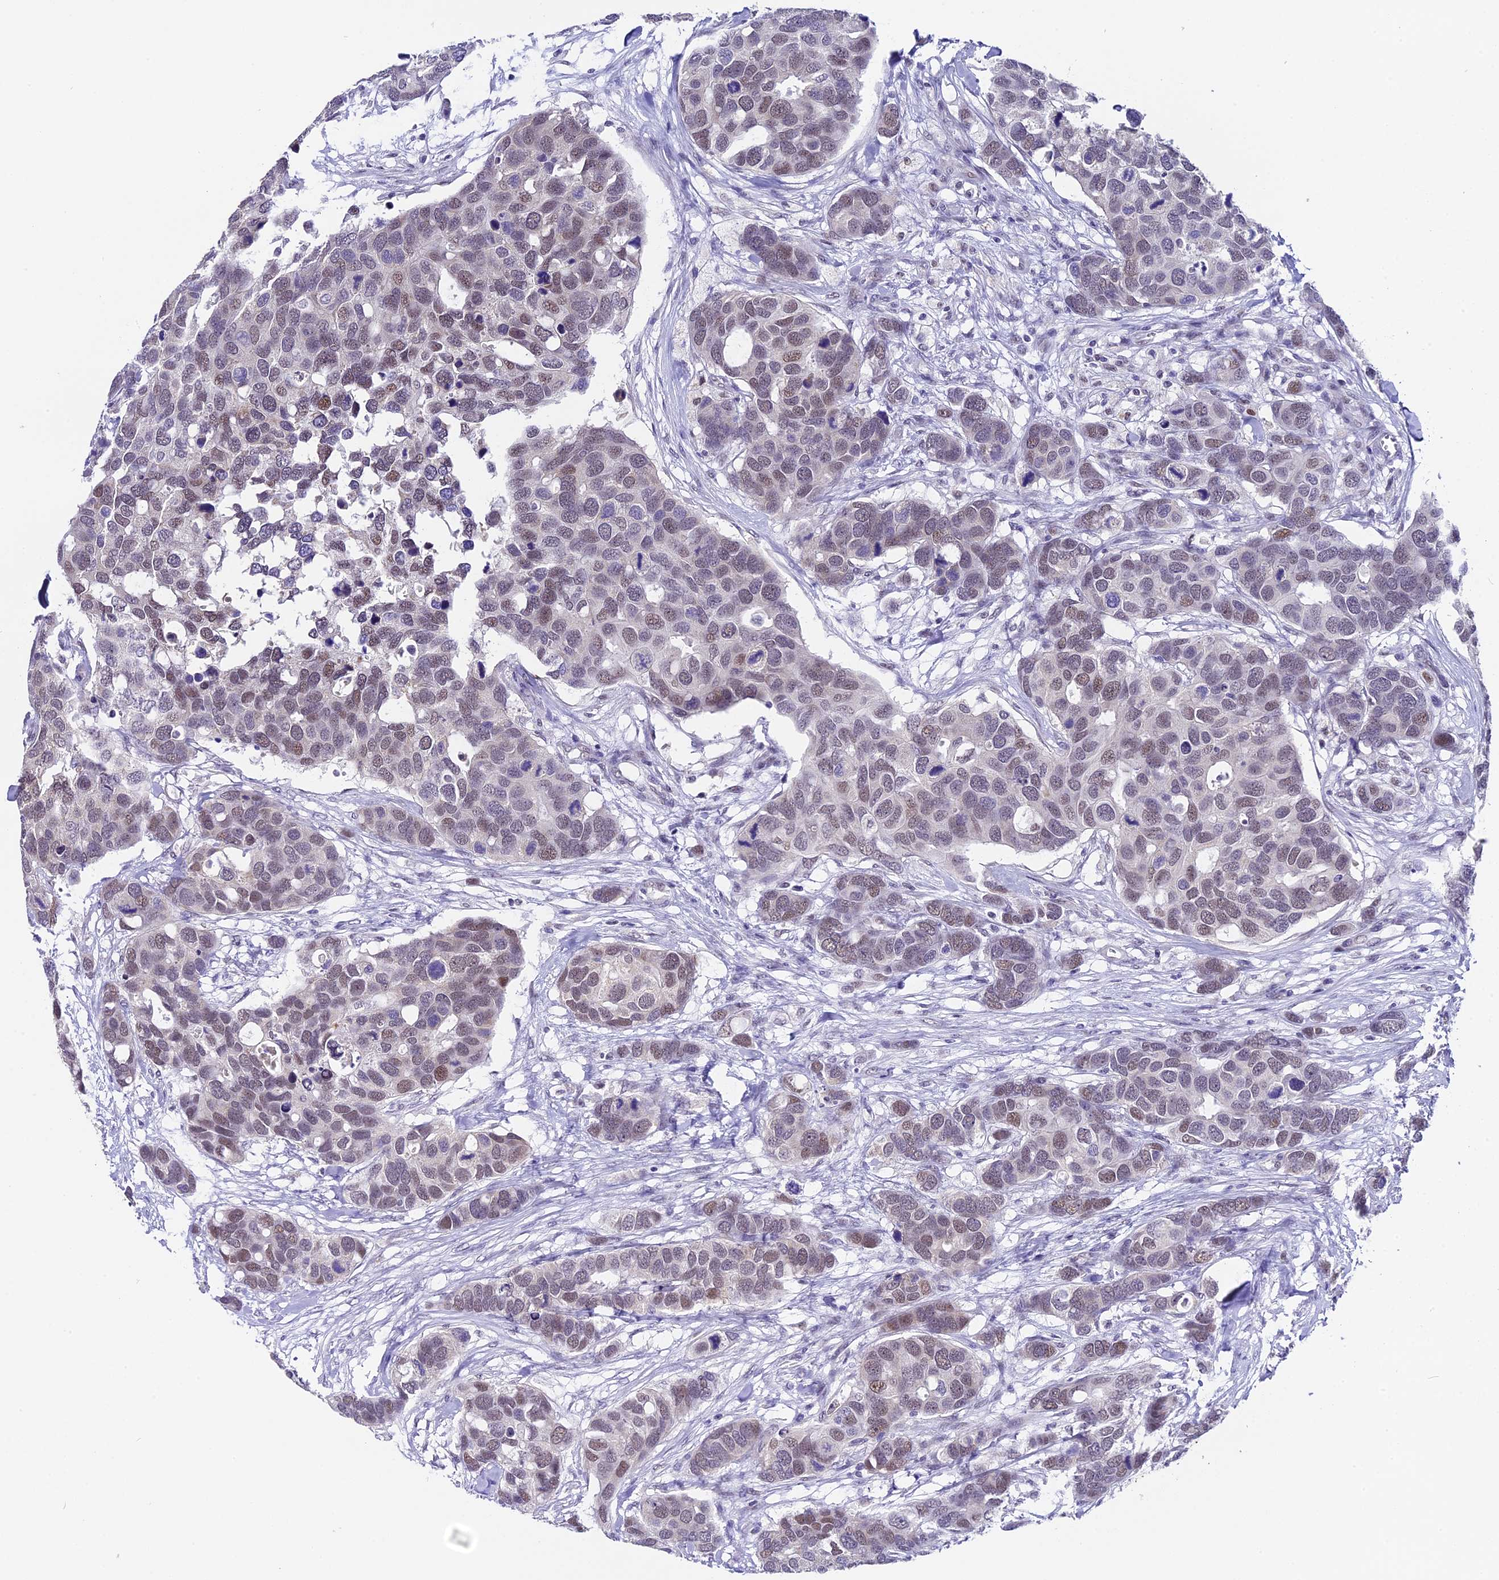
{"staining": {"intensity": "weak", "quantity": "25%-75%", "location": "nuclear"}, "tissue": "breast cancer", "cell_type": "Tumor cells", "image_type": "cancer", "snomed": [{"axis": "morphology", "description": "Duct carcinoma"}, {"axis": "topography", "description": "Breast"}], "caption": "Tumor cells reveal low levels of weak nuclear expression in approximately 25%-75% of cells in human breast cancer. (DAB = brown stain, brightfield microscopy at high magnification).", "gene": "OSGEP", "patient": {"sex": "female", "age": 83}}